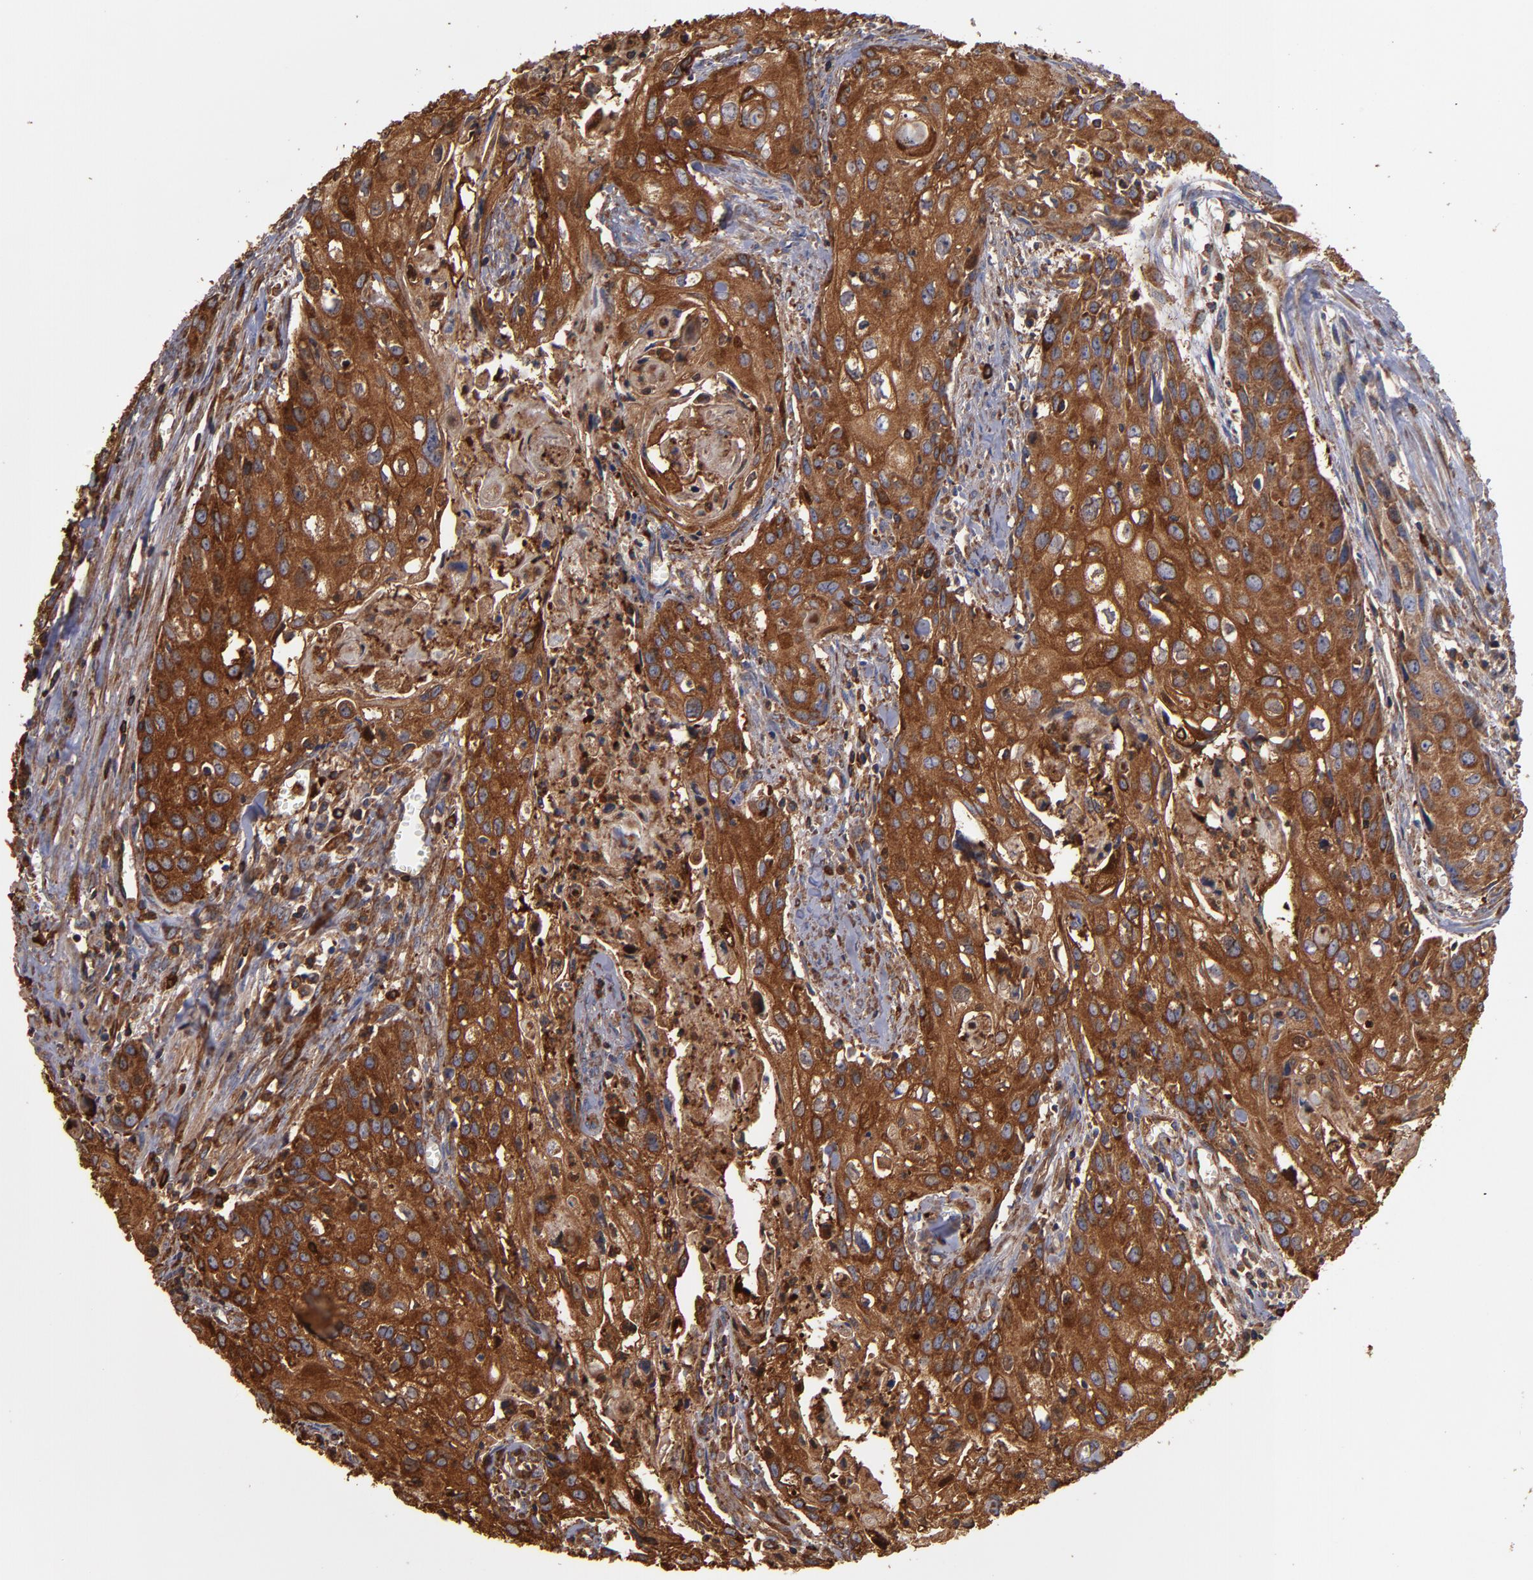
{"staining": {"intensity": "strong", "quantity": ">75%", "location": "cytoplasmic/membranous"}, "tissue": "urothelial cancer", "cell_type": "Tumor cells", "image_type": "cancer", "snomed": [{"axis": "morphology", "description": "Urothelial carcinoma, High grade"}, {"axis": "topography", "description": "Urinary bladder"}], "caption": "Protein staining by IHC displays strong cytoplasmic/membranous positivity in about >75% of tumor cells in high-grade urothelial carcinoma.", "gene": "ACTN4", "patient": {"sex": "male", "age": 54}}